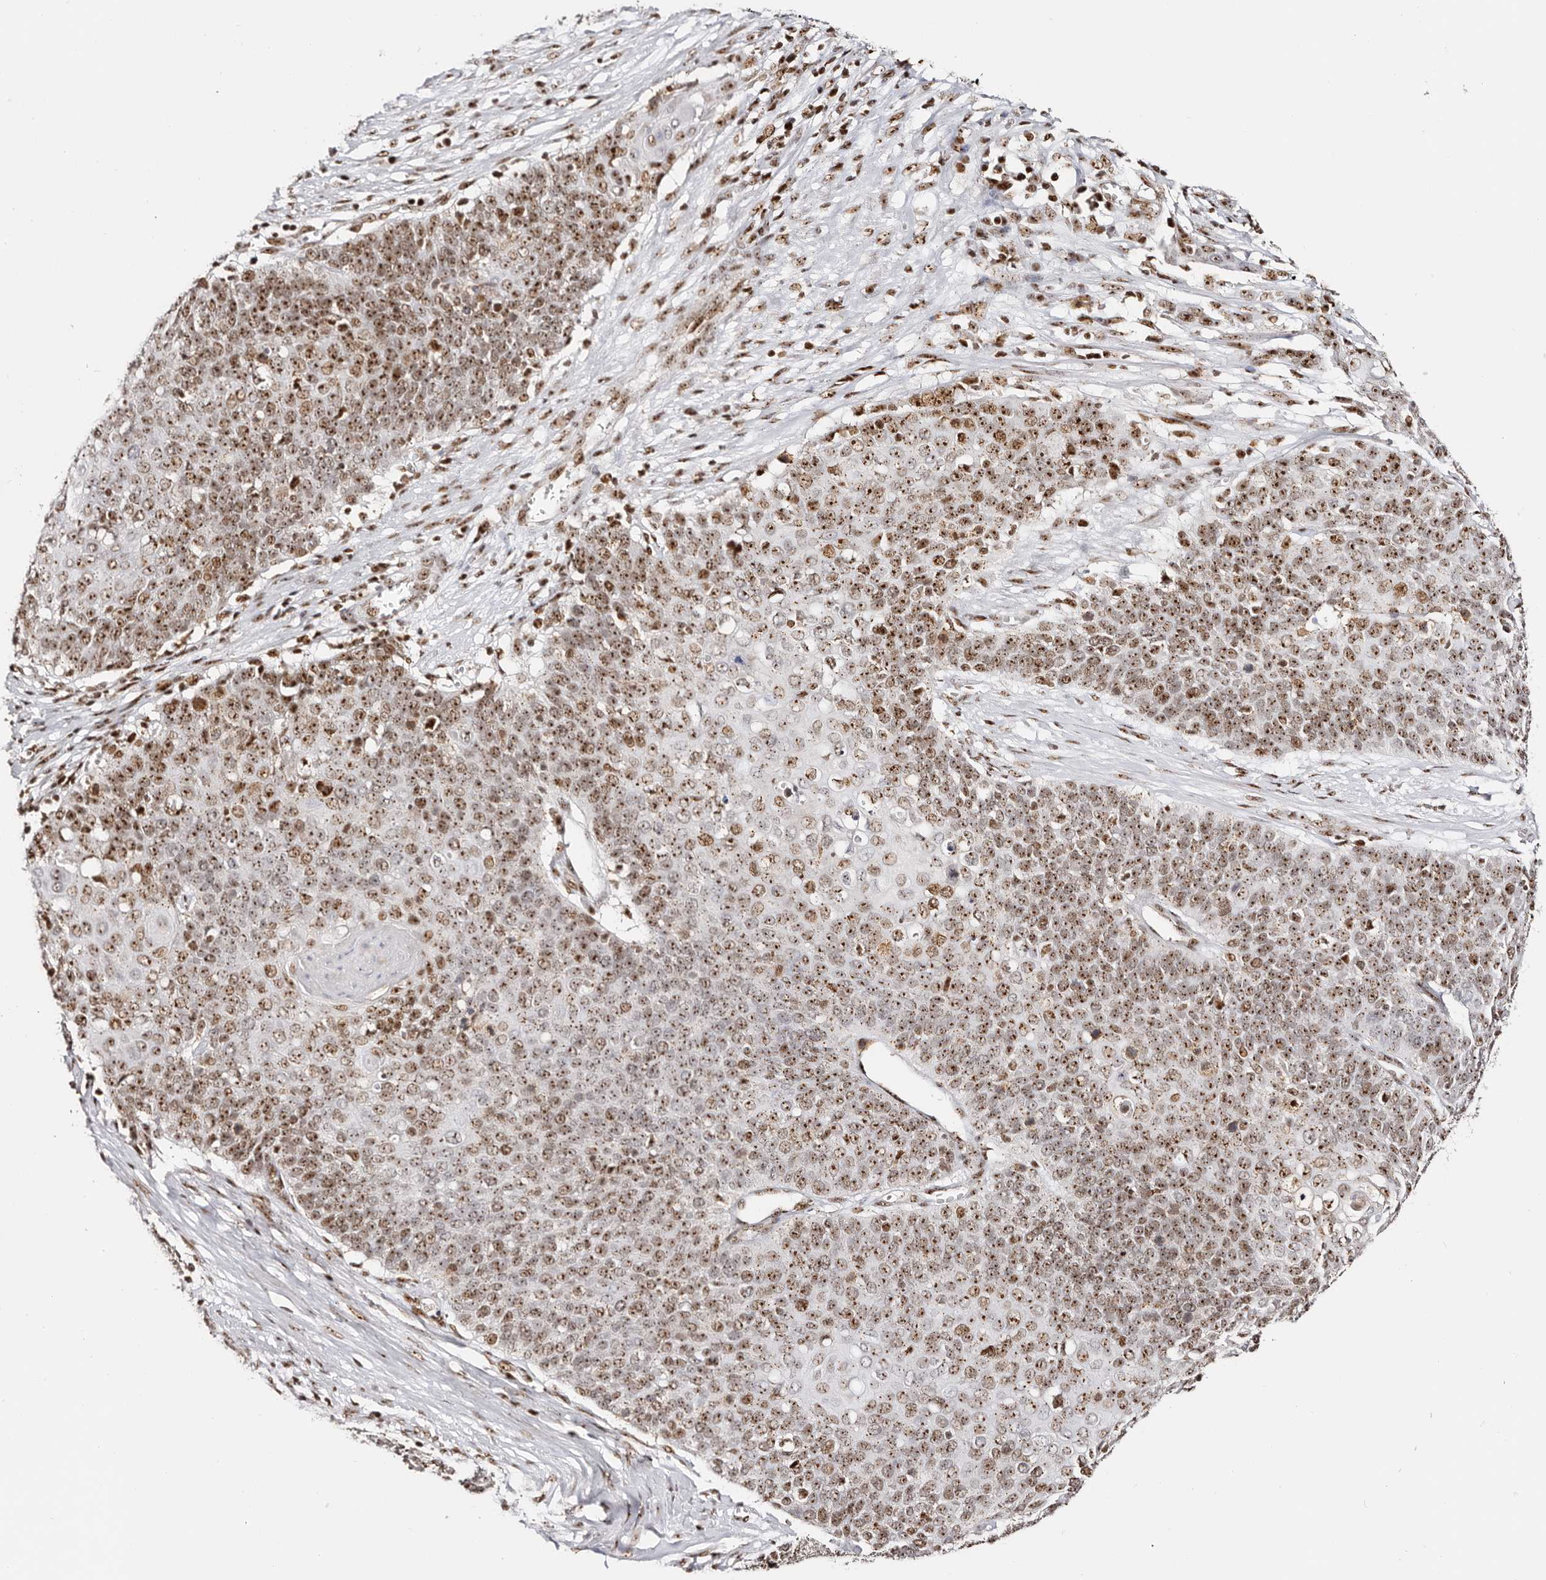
{"staining": {"intensity": "moderate", "quantity": ">75%", "location": "nuclear"}, "tissue": "cervical cancer", "cell_type": "Tumor cells", "image_type": "cancer", "snomed": [{"axis": "morphology", "description": "Squamous cell carcinoma, NOS"}, {"axis": "topography", "description": "Cervix"}], "caption": "Human cervical squamous cell carcinoma stained for a protein (brown) displays moderate nuclear positive positivity in about >75% of tumor cells.", "gene": "IQGAP3", "patient": {"sex": "female", "age": 39}}